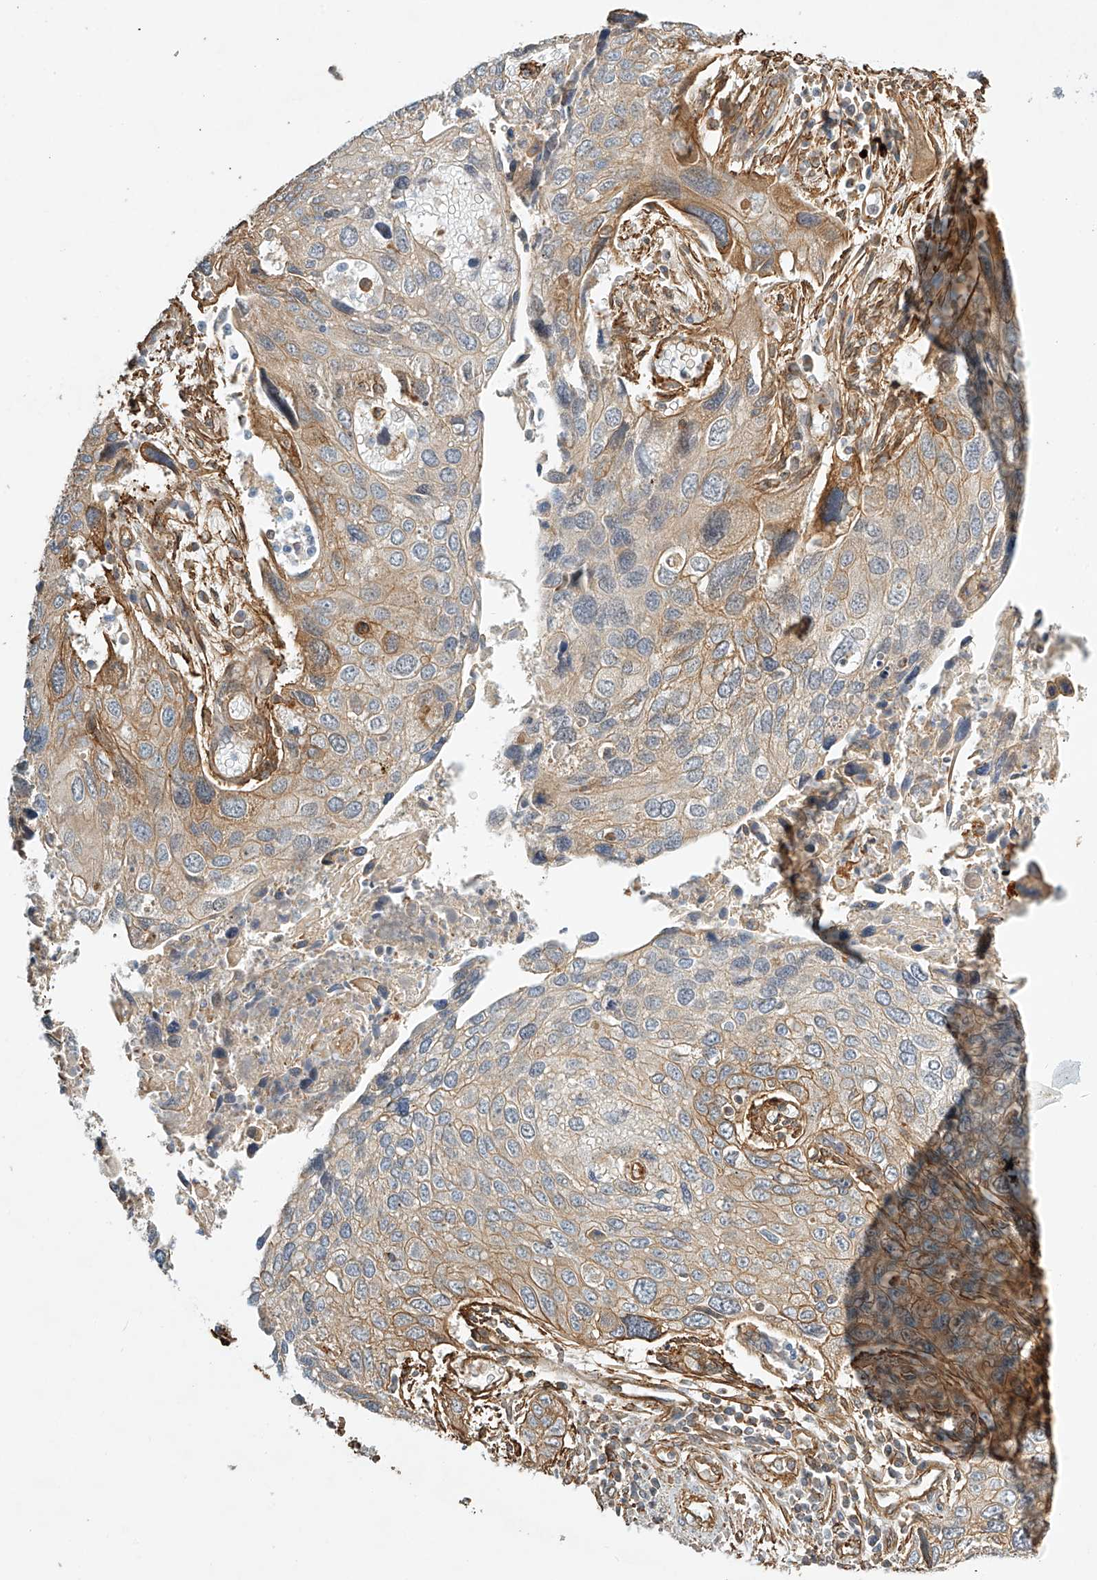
{"staining": {"intensity": "moderate", "quantity": "<25%", "location": "cytoplasmic/membranous"}, "tissue": "cervical cancer", "cell_type": "Tumor cells", "image_type": "cancer", "snomed": [{"axis": "morphology", "description": "Squamous cell carcinoma, NOS"}, {"axis": "topography", "description": "Cervix"}], "caption": "A high-resolution image shows IHC staining of squamous cell carcinoma (cervical), which exhibits moderate cytoplasmic/membranous positivity in approximately <25% of tumor cells. (Brightfield microscopy of DAB IHC at high magnification).", "gene": "CSMD3", "patient": {"sex": "female", "age": 55}}